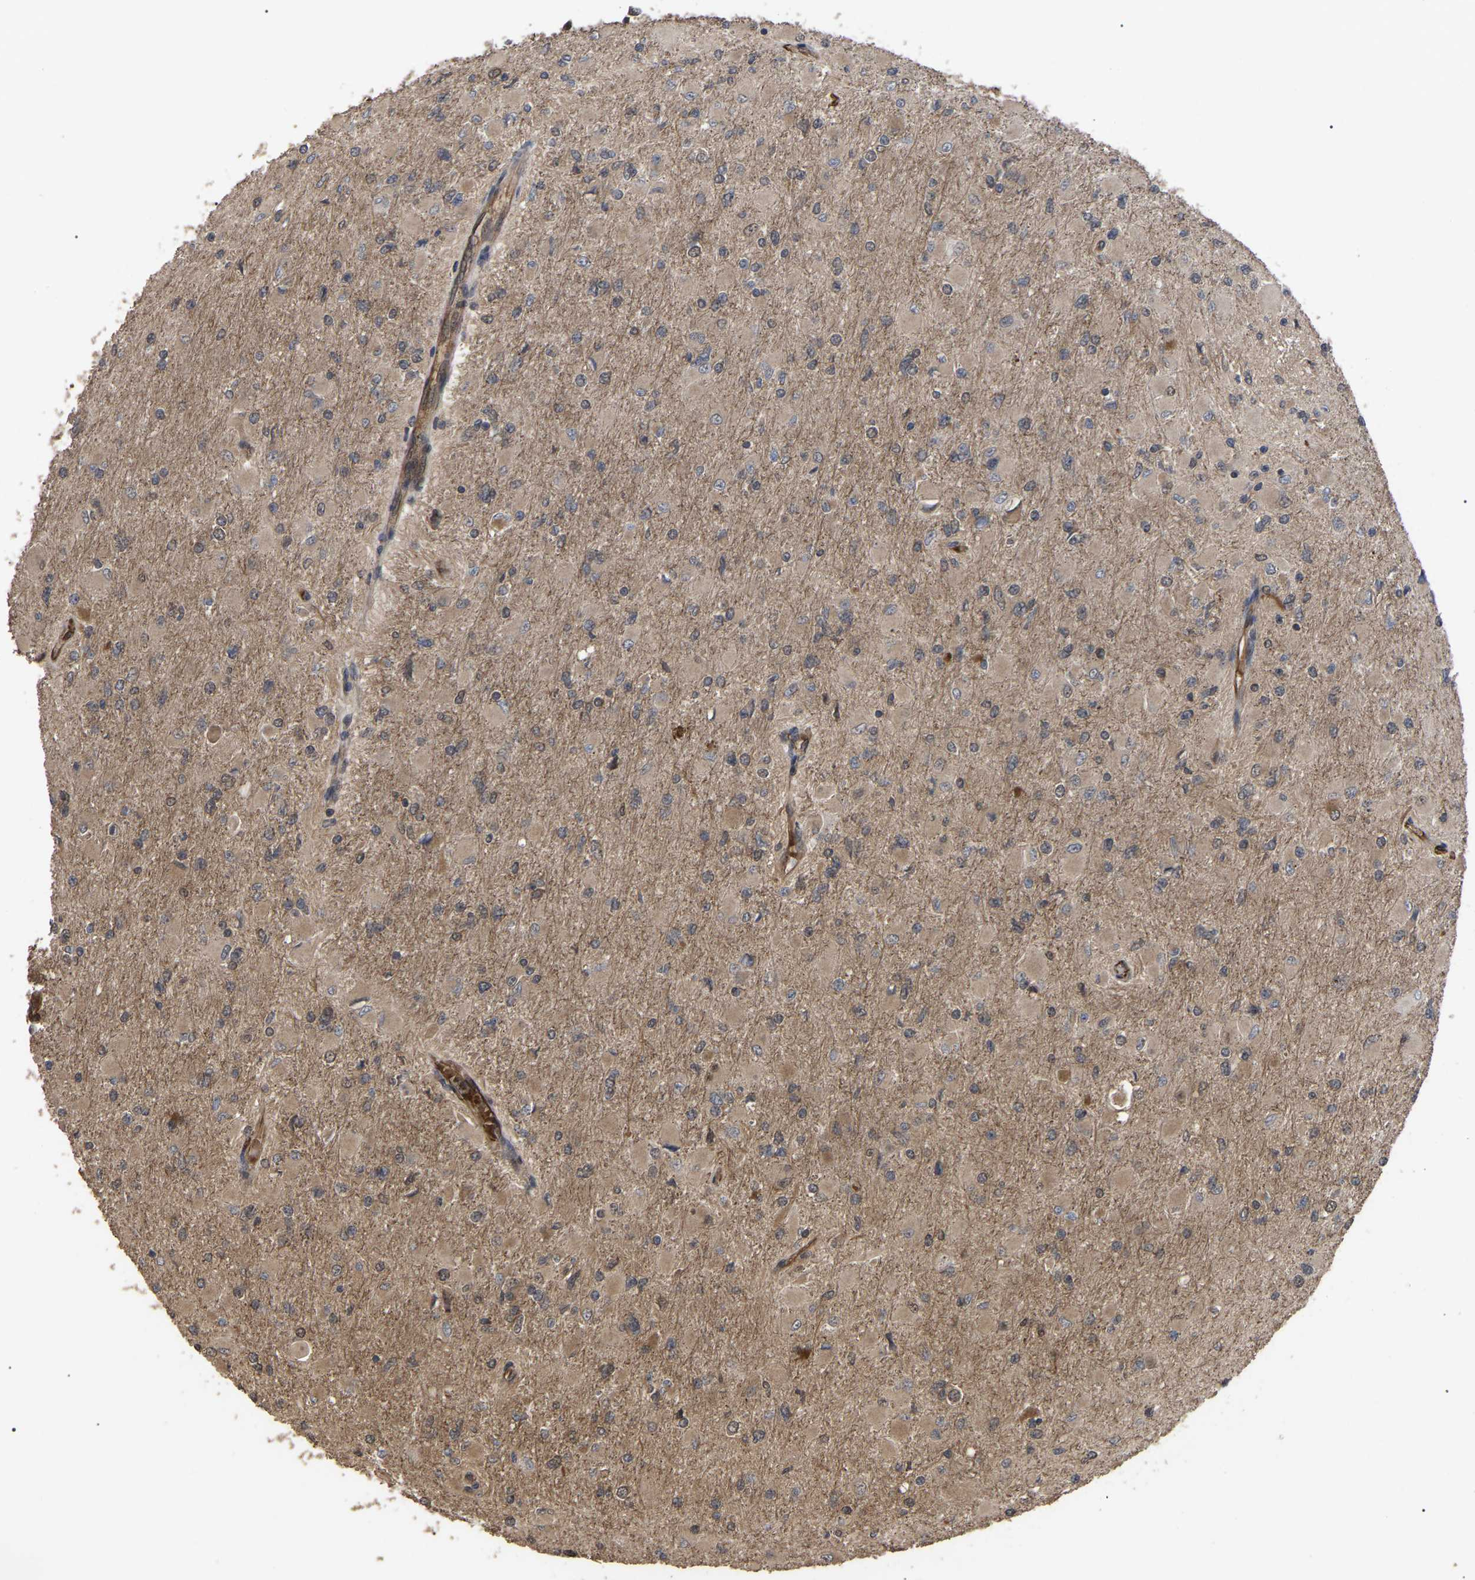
{"staining": {"intensity": "weak", "quantity": ">75%", "location": "cytoplasmic/membranous"}, "tissue": "glioma", "cell_type": "Tumor cells", "image_type": "cancer", "snomed": [{"axis": "morphology", "description": "Glioma, malignant, High grade"}, {"axis": "topography", "description": "Cerebral cortex"}], "caption": "Glioma stained for a protein (brown) reveals weak cytoplasmic/membranous positive staining in approximately >75% of tumor cells.", "gene": "FAM161B", "patient": {"sex": "female", "age": 36}}